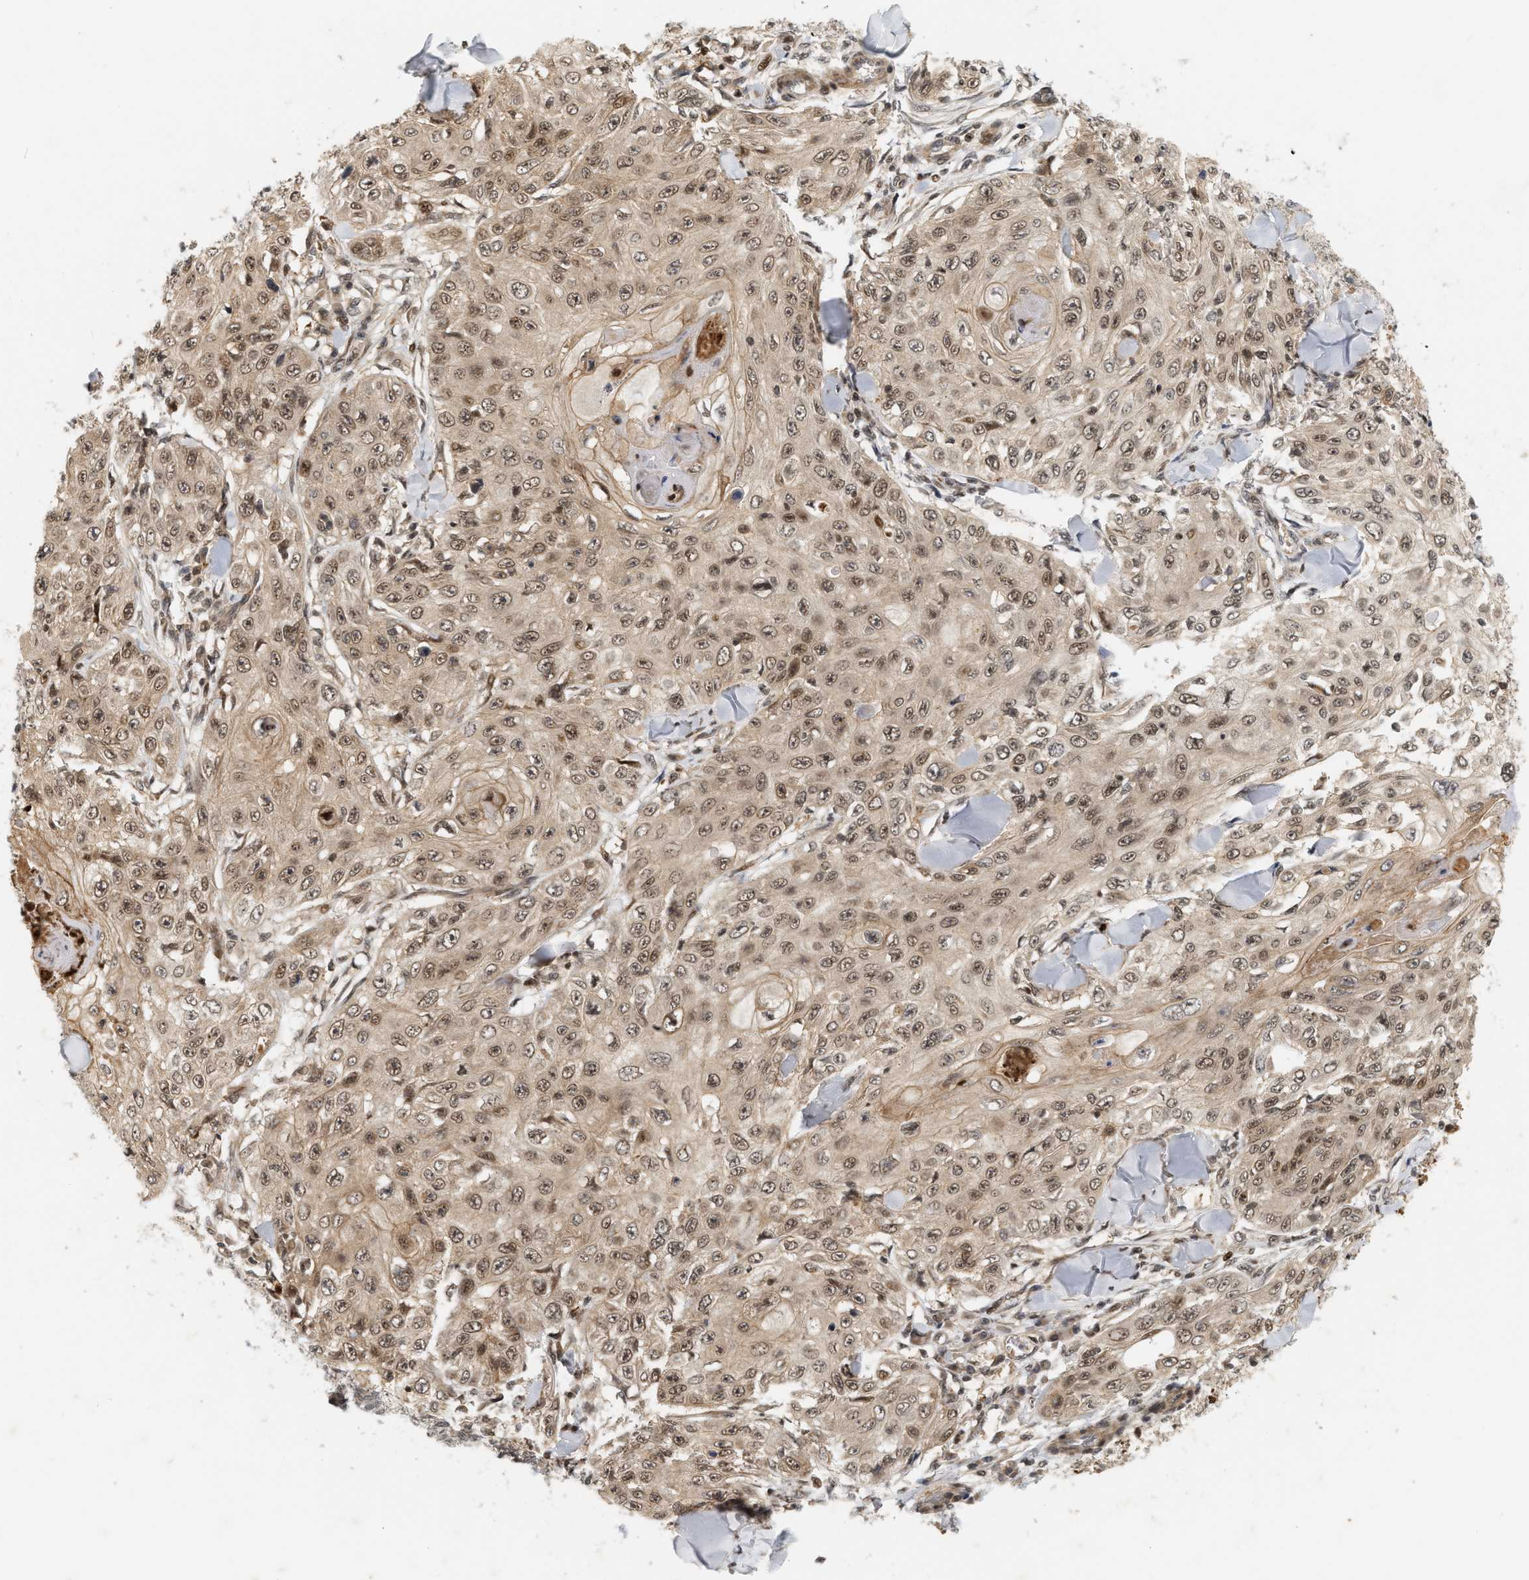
{"staining": {"intensity": "moderate", "quantity": ">75%", "location": "cytoplasmic/membranous,nuclear"}, "tissue": "skin cancer", "cell_type": "Tumor cells", "image_type": "cancer", "snomed": [{"axis": "morphology", "description": "Squamous cell carcinoma, NOS"}, {"axis": "topography", "description": "Skin"}], "caption": "This photomicrograph demonstrates squamous cell carcinoma (skin) stained with IHC to label a protein in brown. The cytoplasmic/membranous and nuclear of tumor cells show moderate positivity for the protein. Nuclei are counter-stained blue.", "gene": "NFE2L2", "patient": {"sex": "male", "age": 86}}